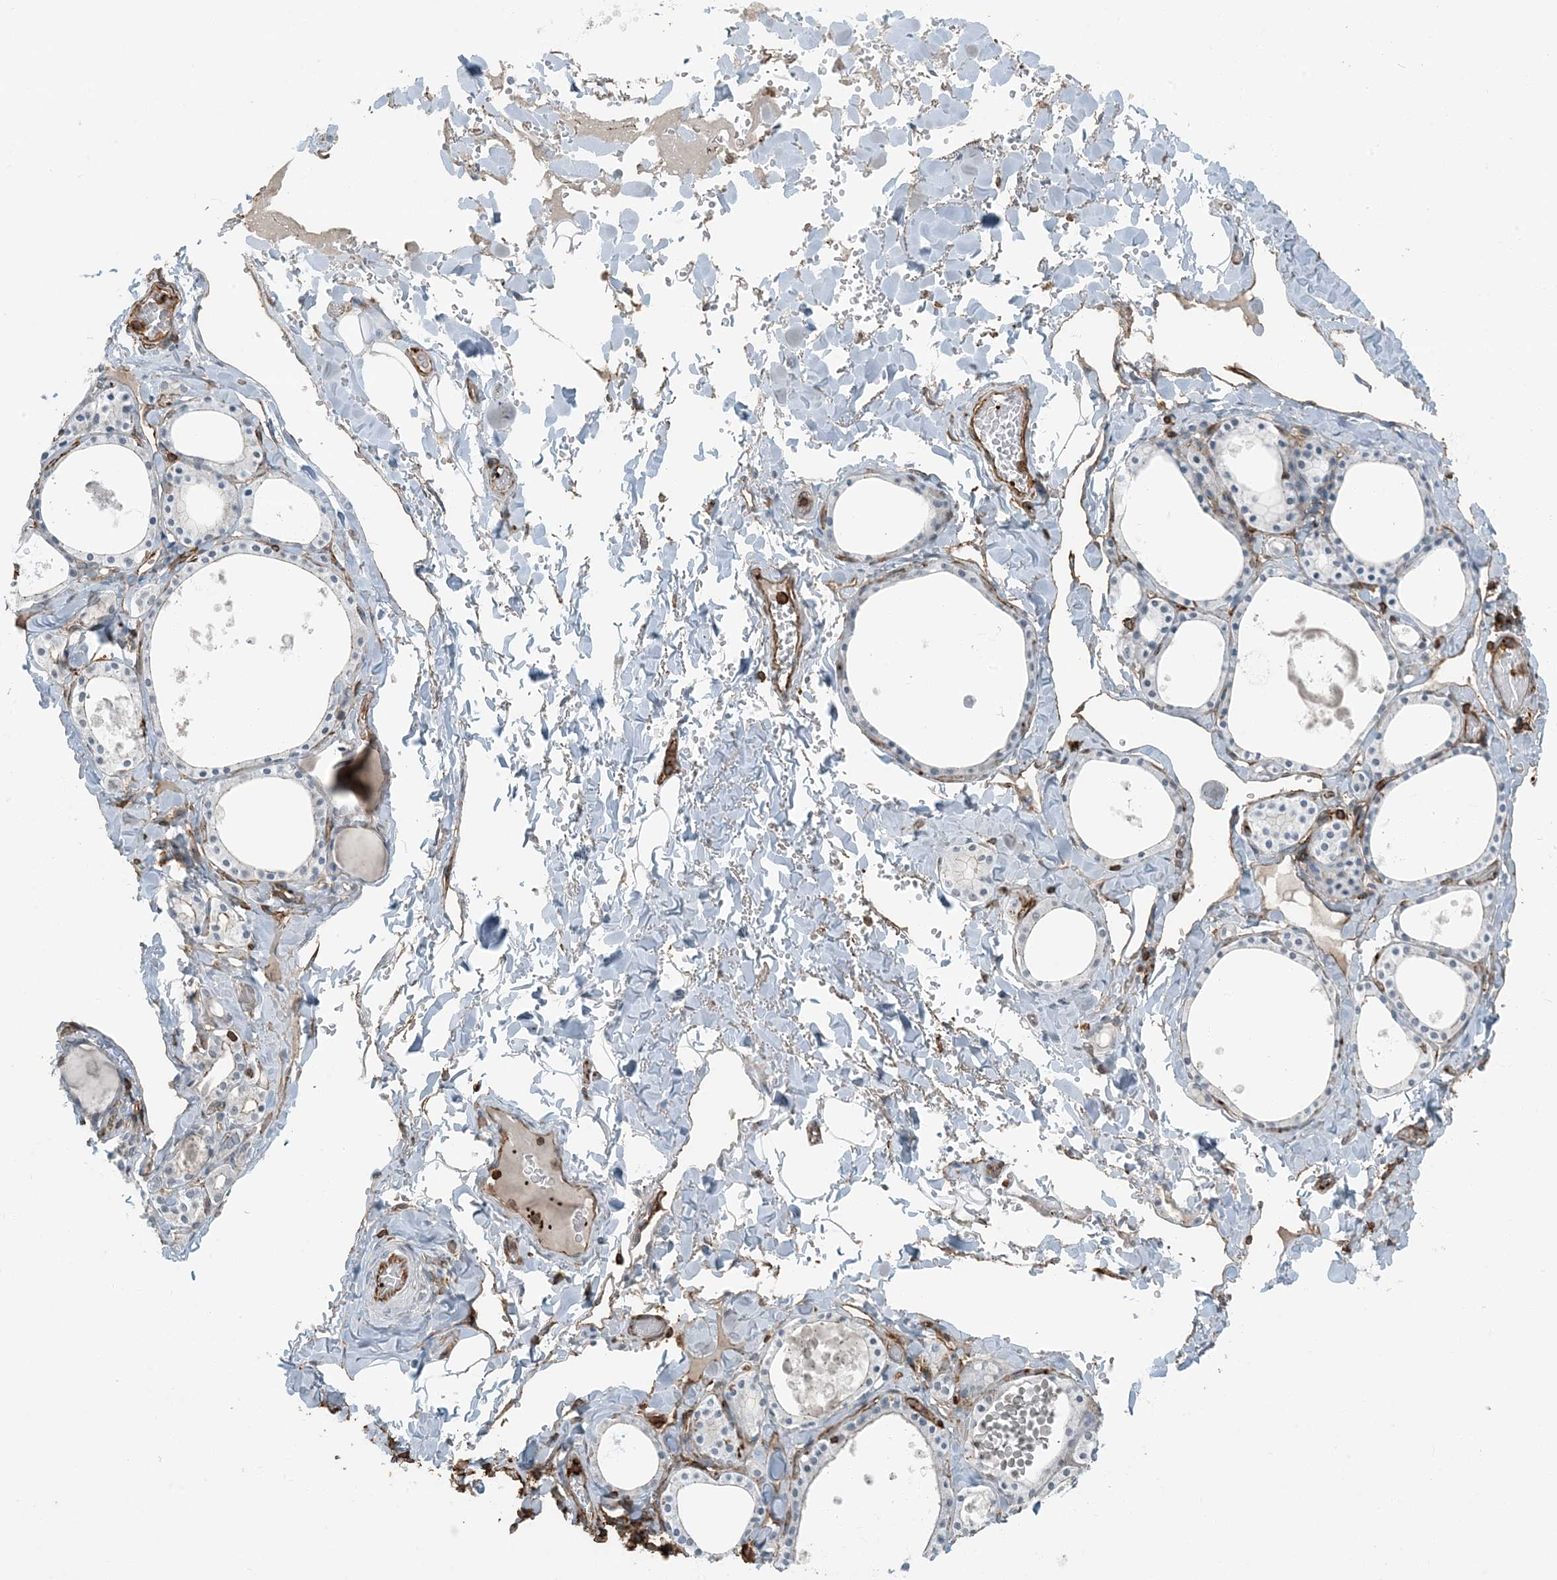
{"staining": {"intensity": "negative", "quantity": "none", "location": "none"}, "tissue": "thyroid gland", "cell_type": "Glandular cells", "image_type": "normal", "snomed": [{"axis": "morphology", "description": "Normal tissue, NOS"}, {"axis": "topography", "description": "Thyroid gland"}], "caption": "Immunohistochemistry photomicrograph of benign thyroid gland: human thyroid gland stained with DAB (3,3'-diaminobenzidine) reveals no significant protein staining in glandular cells.", "gene": "APOBEC3C", "patient": {"sex": "male", "age": 56}}